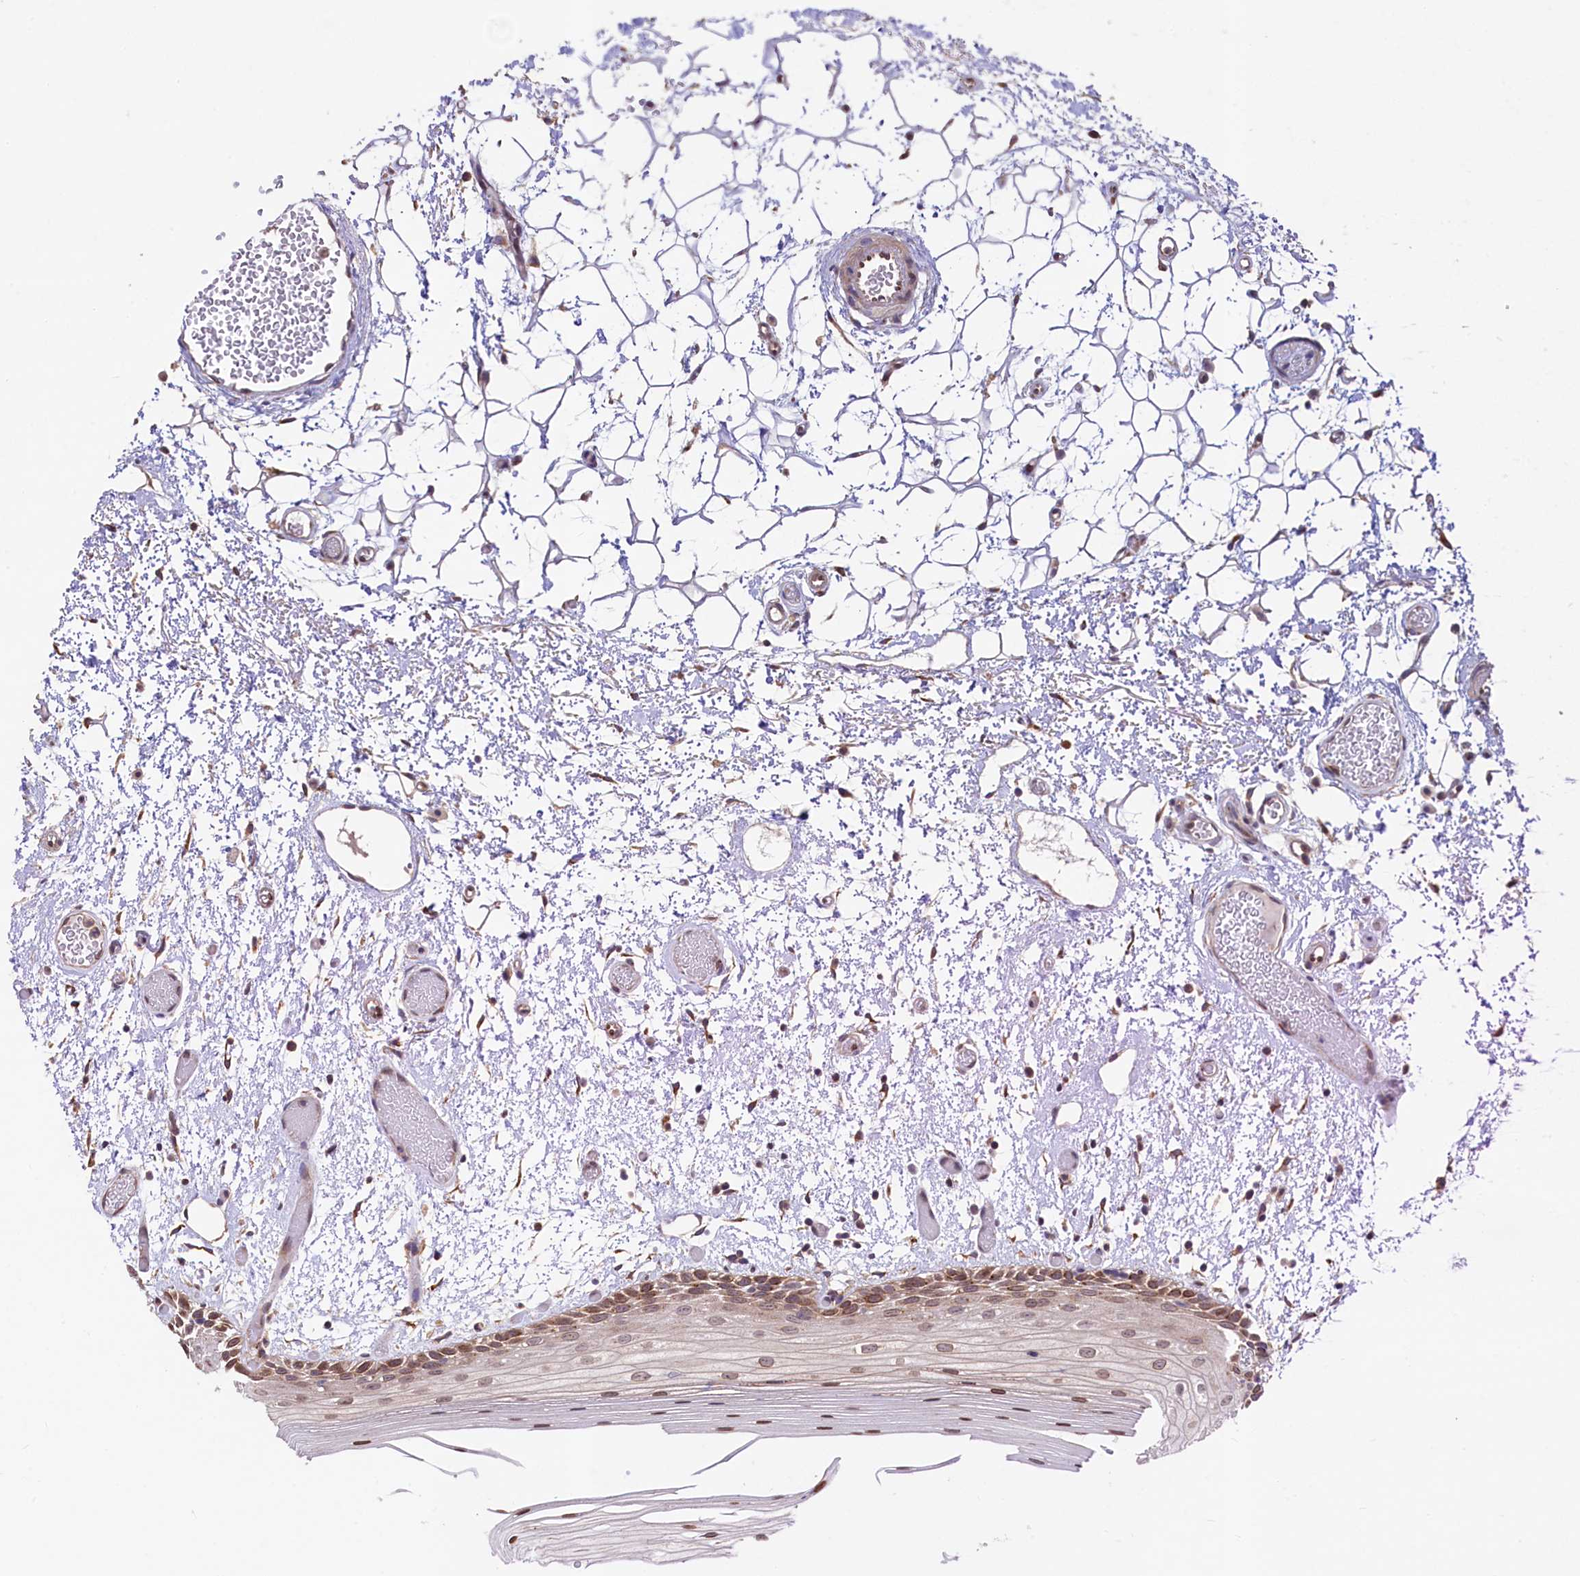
{"staining": {"intensity": "strong", "quantity": "<25%", "location": "cytoplasmic/membranous,nuclear"}, "tissue": "oral mucosa", "cell_type": "Squamous epithelial cells", "image_type": "normal", "snomed": [{"axis": "morphology", "description": "Normal tissue, NOS"}, {"axis": "topography", "description": "Oral tissue"}], "caption": "DAB (3,3'-diaminobenzidine) immunohistochemical staining of normal oral mucosa demonstrates strong cytoplasmic/membranous,nuclear protein staining in about <25% of squamous epithelial cells.", "gene": "C5orf15", "patient": {"sex": "male", "age": 52}}